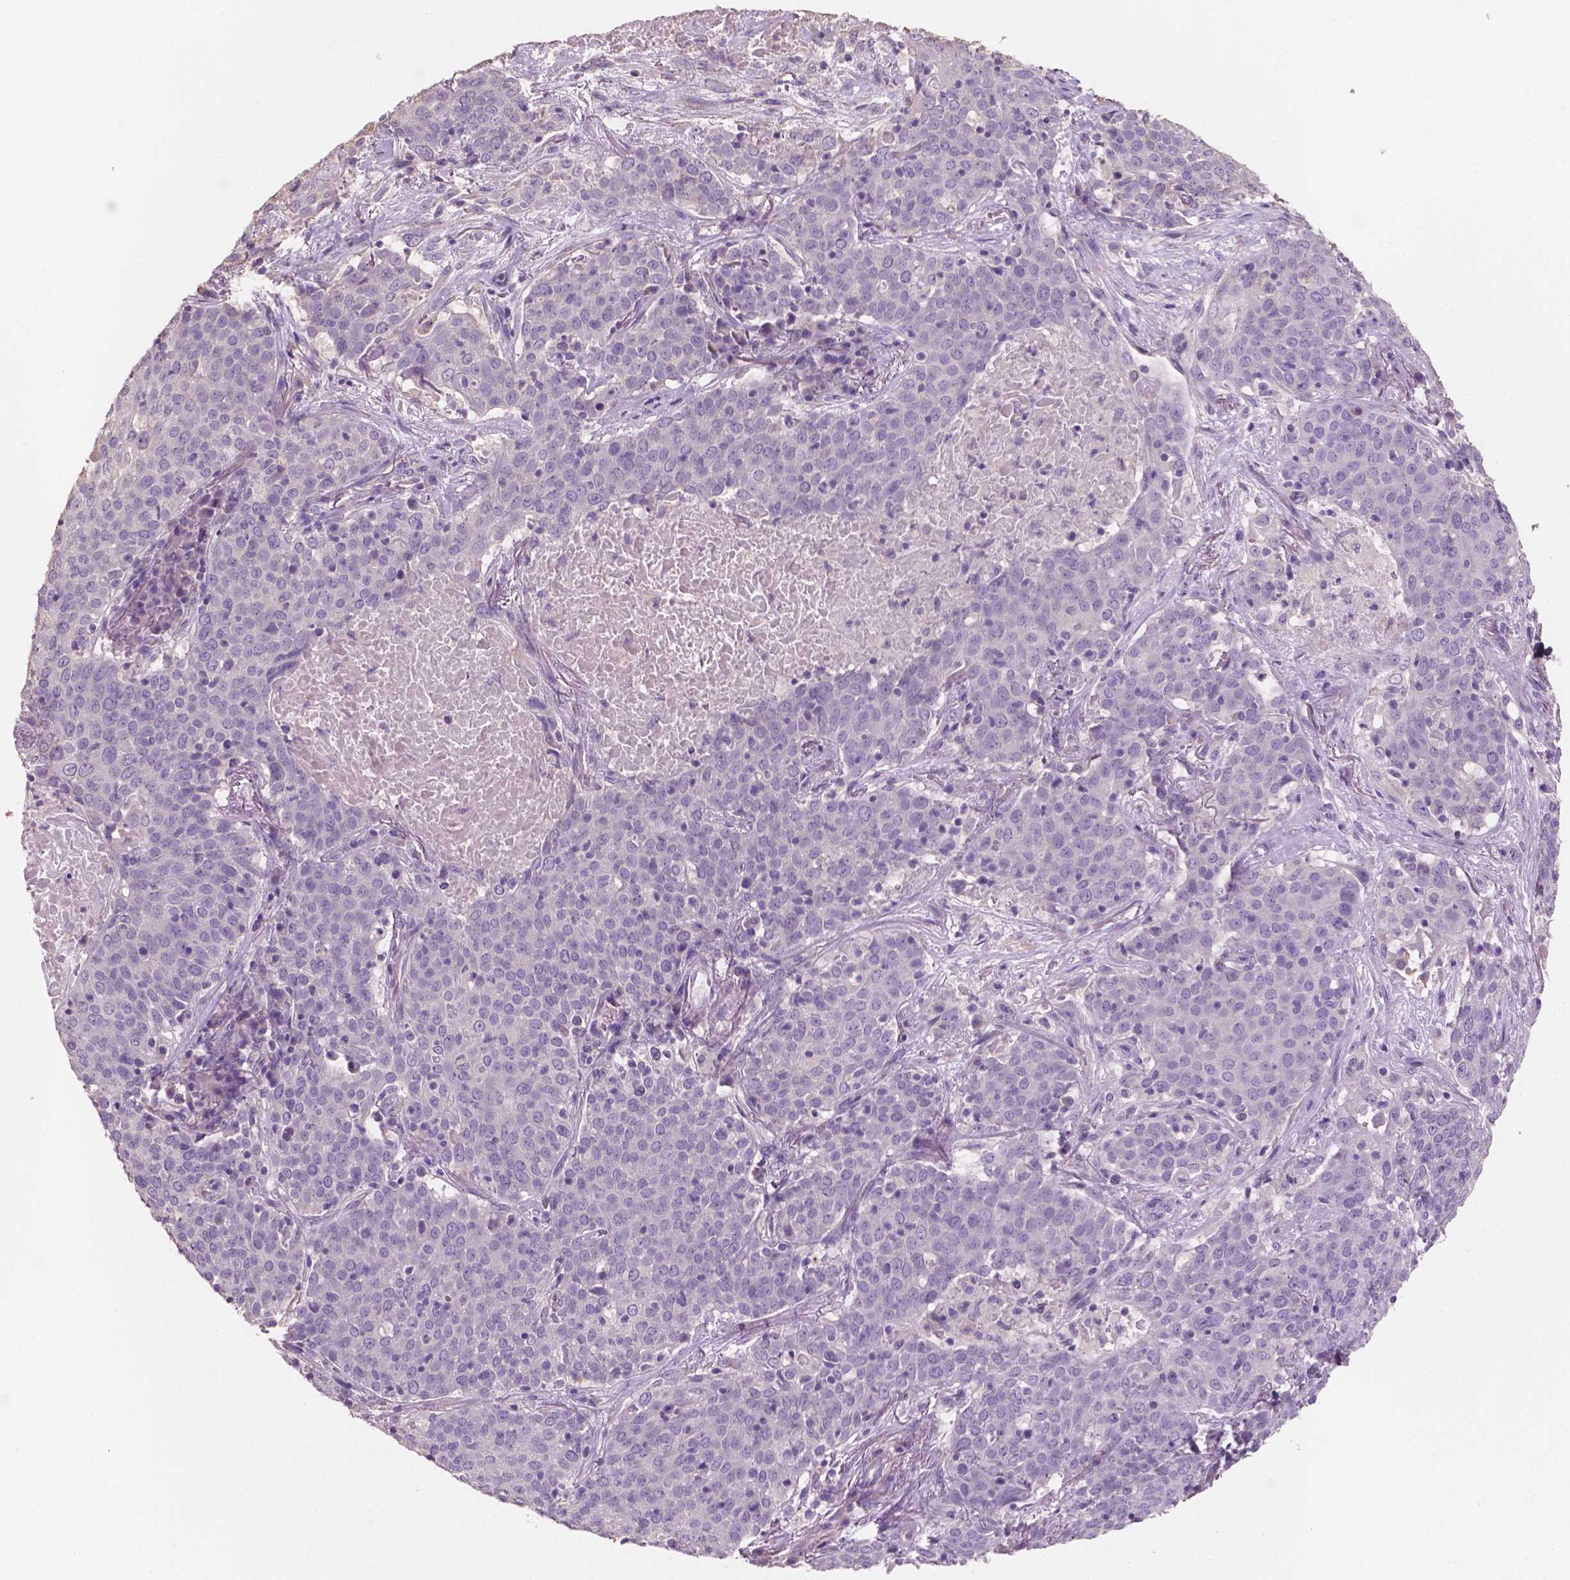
{"staining": {"intensity": "negative", "quantity": "none", "location": "none"}, "tissue": "lung cancer", "cell_type": "Tumor cells", "image_type": "cancer", "snomed": [{"axis": "morphology", "description": "Squamous cell carcinoma, NOS"}, {"axis": "topography", "description": "Lung"}], "caption": "Immunohistochemistry photomicrograph of neoplastic tissue: human lung cancer stained with DAB shows no significant protein positivity in tumor cells.", "gene": "SBSN", "patient": {"sex": "male", "age": 82}}